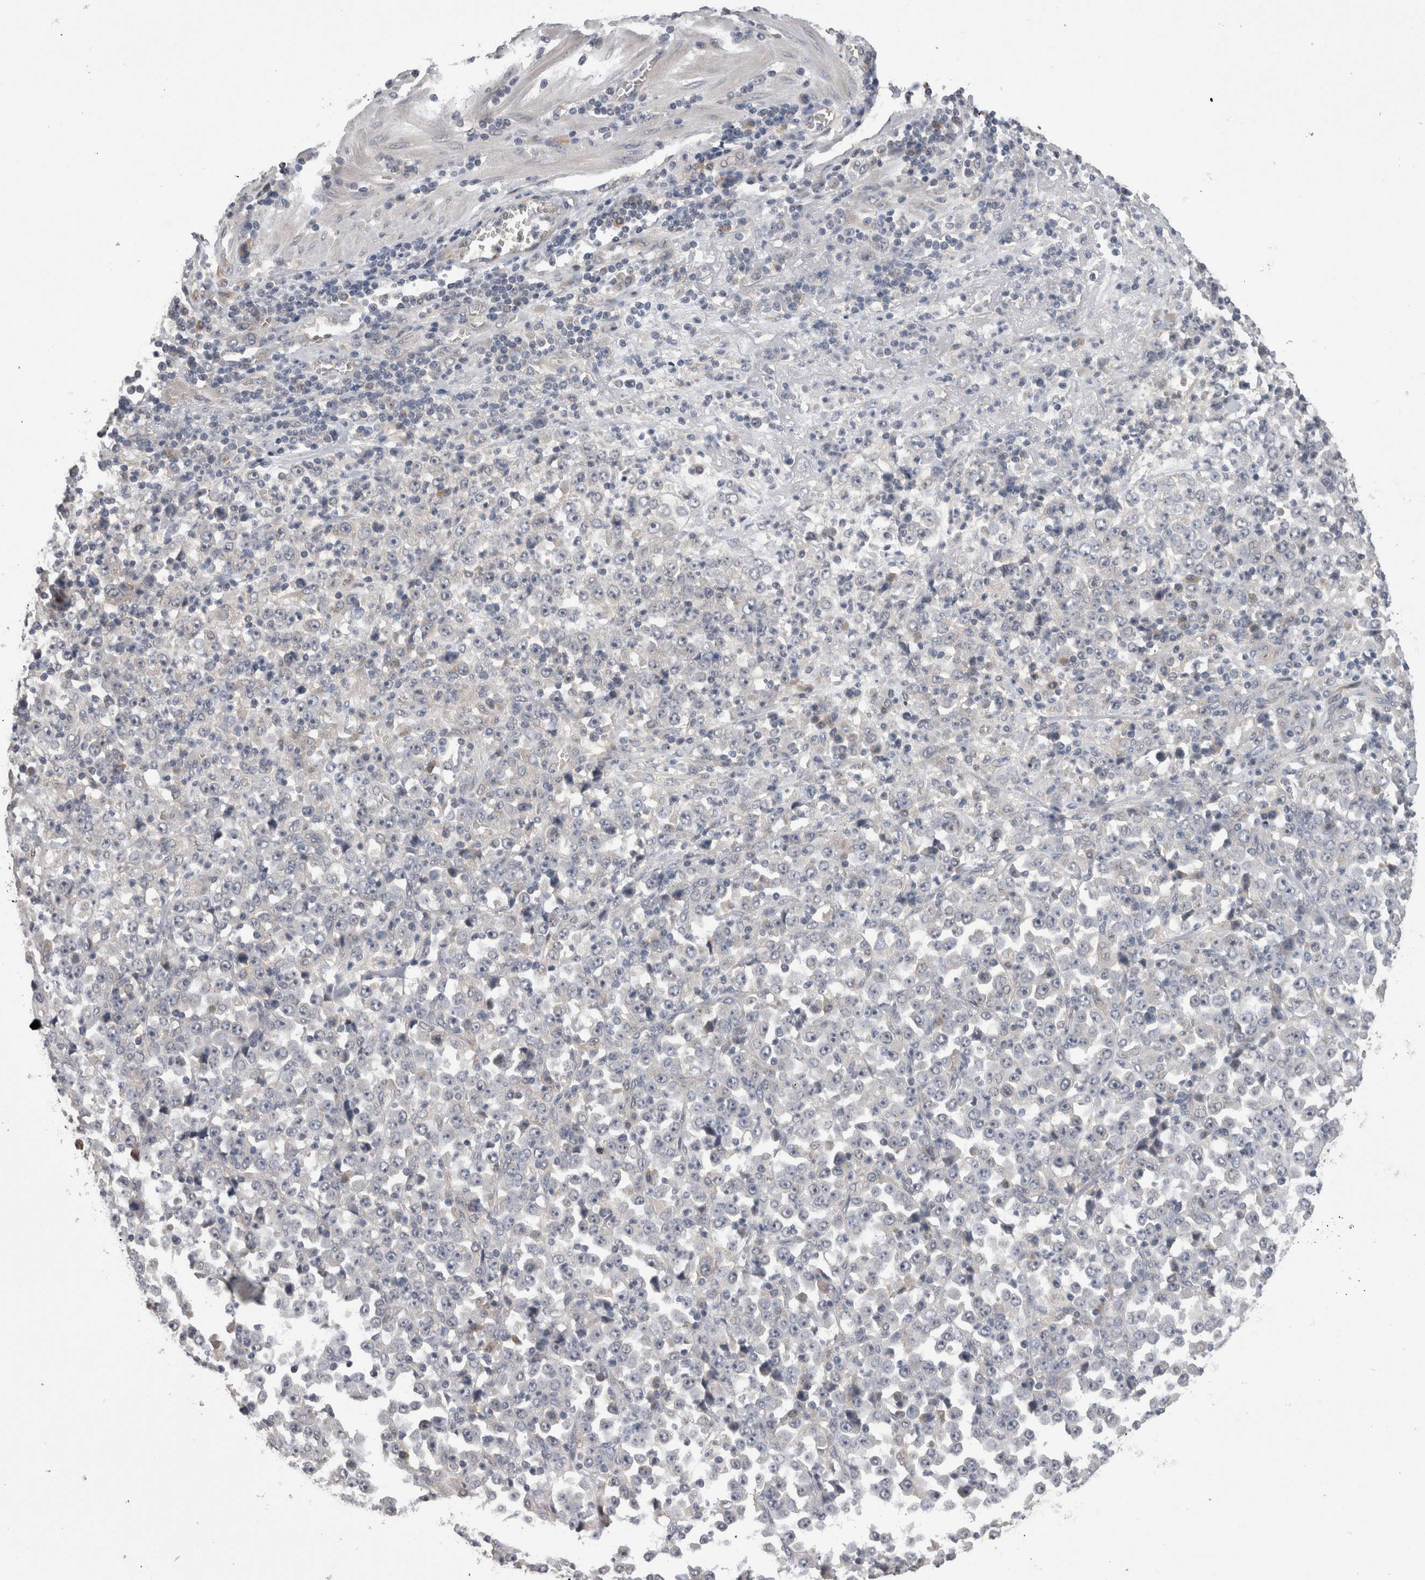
{"staining": {"intensity": "negative", "quantity": "none", "location": "none"}, "tissue": "stomach cancer", "cell_type": "Tumor cells", "image_type": "cancer", "snomed": [{"axis": "morphology", "description": "Normal tissue, NOS"}, {"axis": "morphology", "description": "Adenocarcinoma, NOS"}, {"axis": "topography", "description": "Stomach, upper"}, {"axis": "topography", "description": "Stomach"}], "caption": "High magnification brightfield microscopy of stomach cancer (adenocarcinoma) stained with DAB (3,3'-diaminobenzidine) (brown) and counterstained with hematoxylin (blue): tumor cells show no significant expression.", "gene": "DCTN6", "patient": {"sex": "male", "age": 59}}